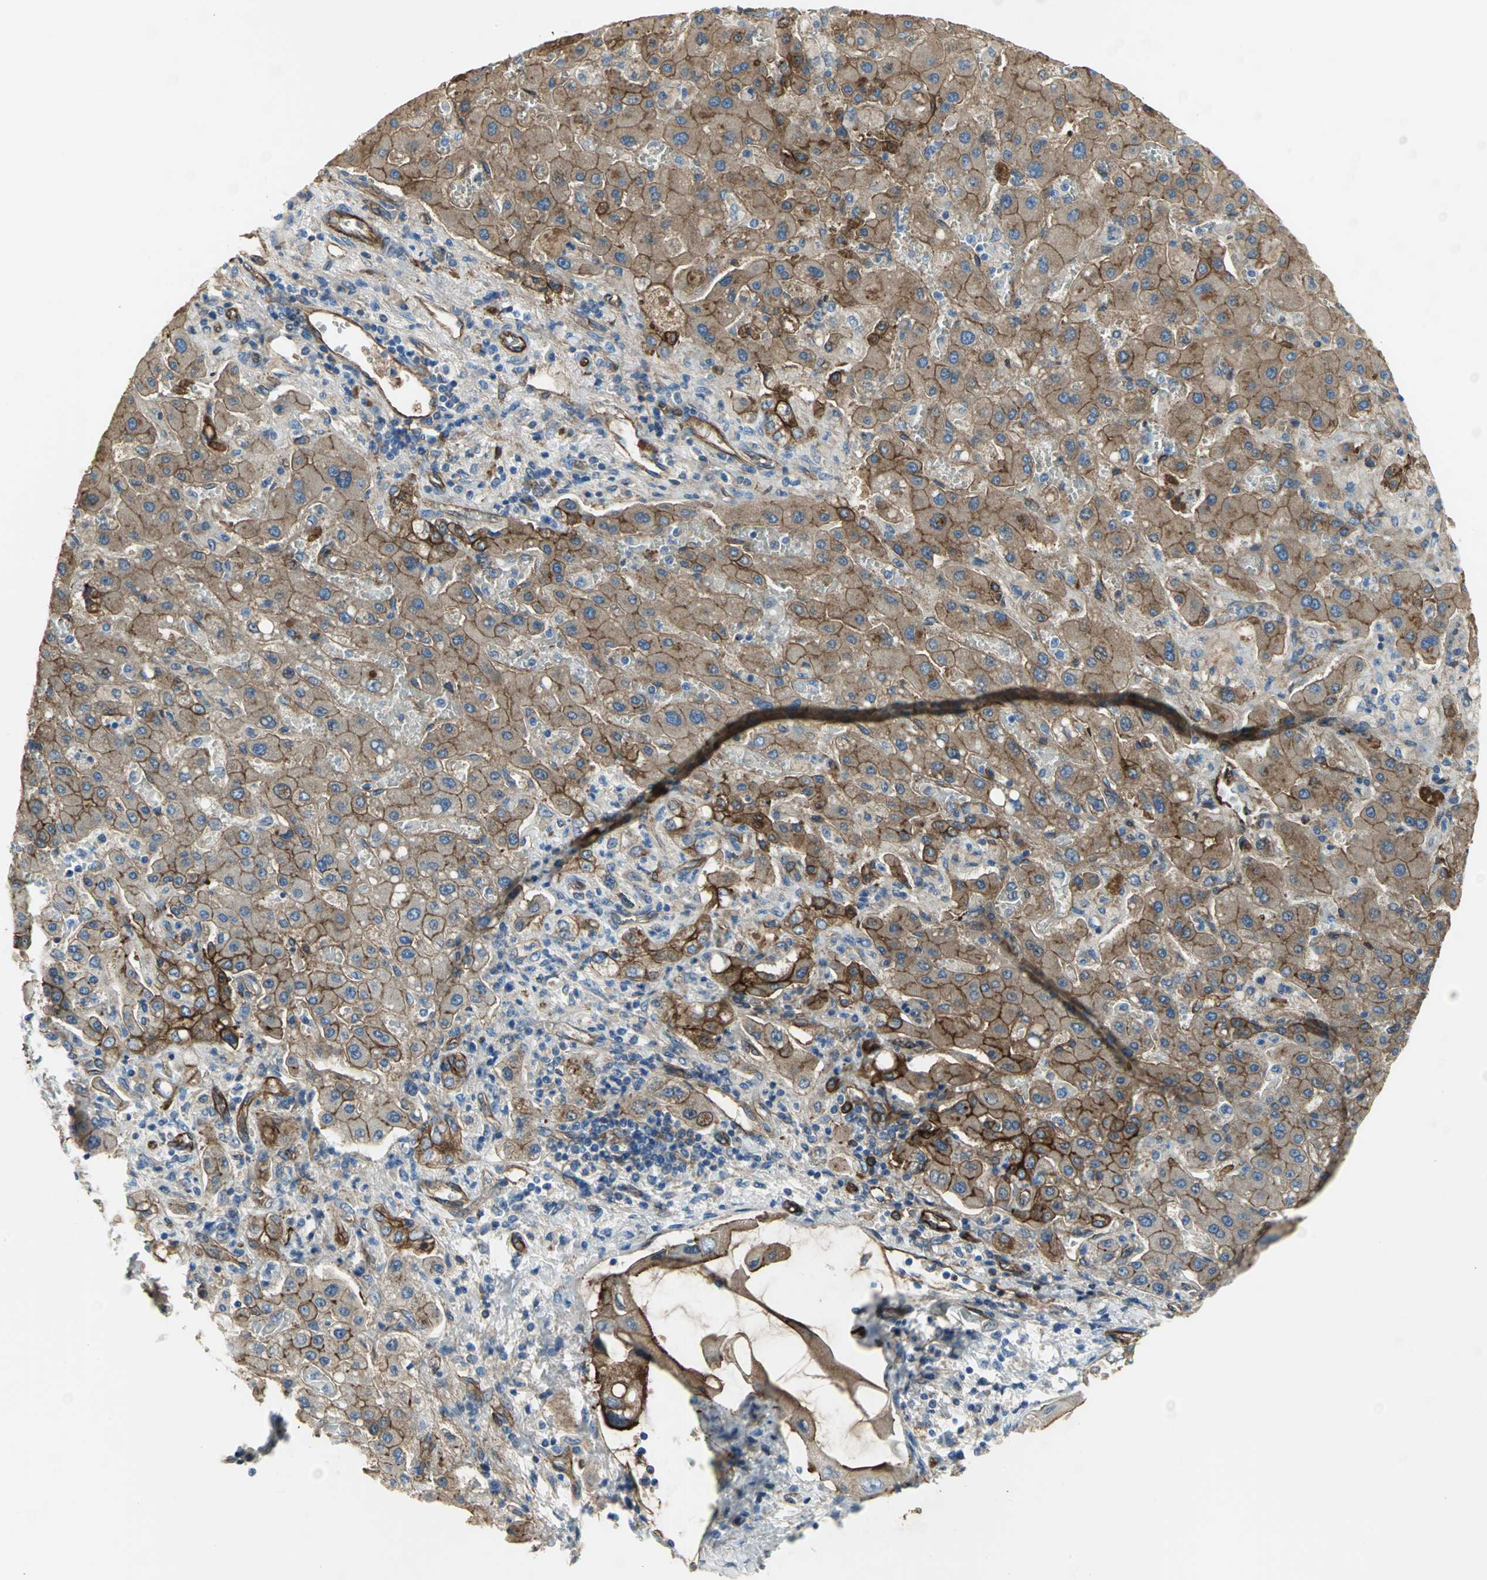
{"staining": {"intensity": "strong", "quantity": ">75%", "location": "cytoplasmic/membranous"}, "tissue": "liver cancer", "cell_type": "Tumor cells", "image_type": "cancer", "snomed": [{"axis": "morphology", "description": "Cholangiocarcinoma"}, {"axis": "topography", "description": "Liver"}], "caption": "Liver cancer (cholangiocarcinoma) stained with a brown dye demonstrates strong cytoplasmic/membranous positive positivity in approximately >75% of tumor cells.", "gene": "FLNB", "patient": {"sex": "male", "age": 50}}